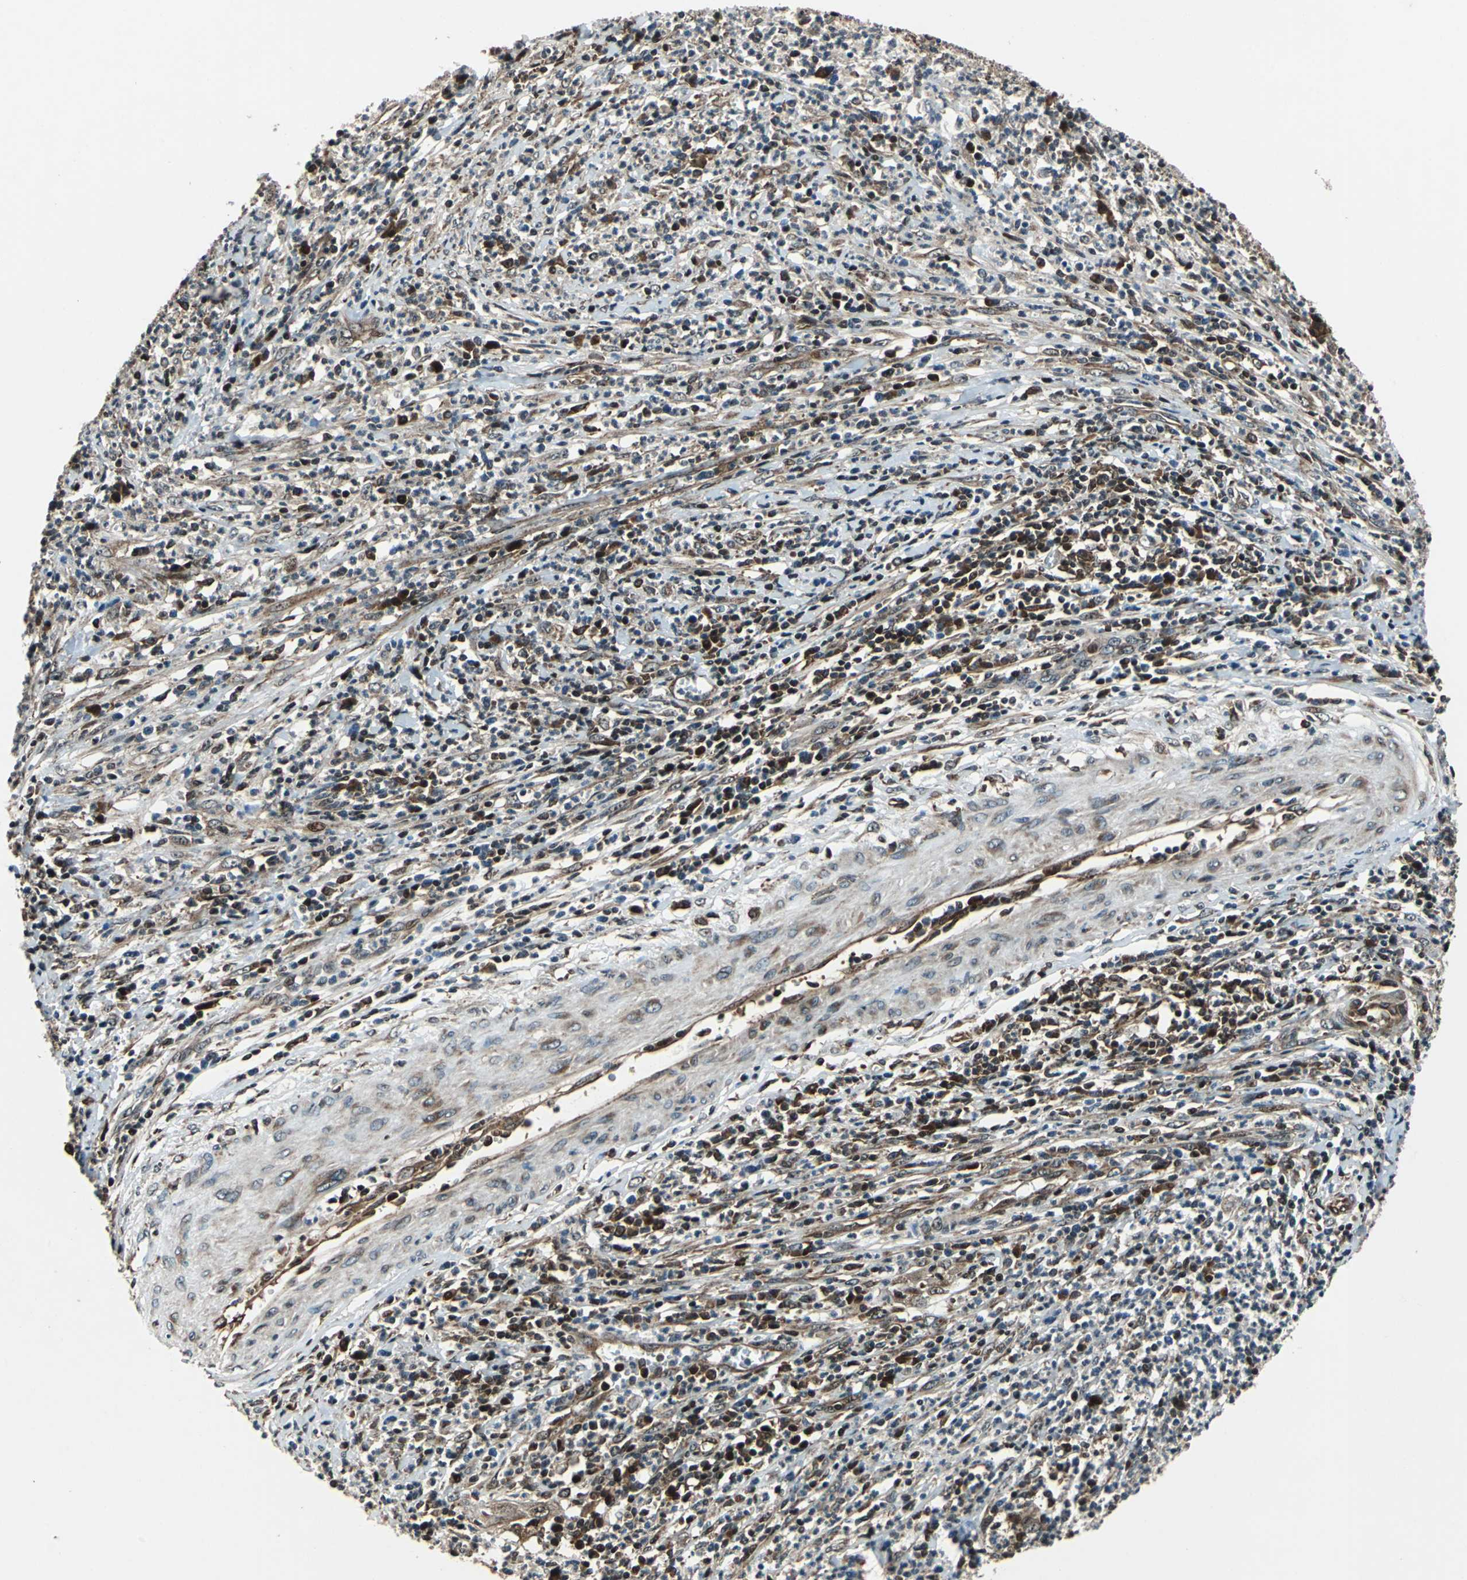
{"staining": {"intensity": "moderate", "quantity": ">75%", "location": "cytoplasmic/membranous,nuclear"}, "tissue": "cervical cancer", "cell_type": "Tumor cells", "image_type": "cancer", "snomed": [{"axis": "morphology", "description": "Squamous cell carcinoma, NOS"}, {"axis": "topography", "description": "Cervix"}], "caption": "Immunohistochemistry (IHC) micrograph of neoplastic tissue: cervical squamous cell carcinoma stained using immunohistochemistry (IHC) reveals medium levels of moderate protein expression localized specifically in the cytoplasmic/membranous and nuclear of tumor cells, appearing as a cytoplasmic/membranous and nuclear brown color.", "gene": "AATF", "patient": {"sex": "female", "age": 32}}